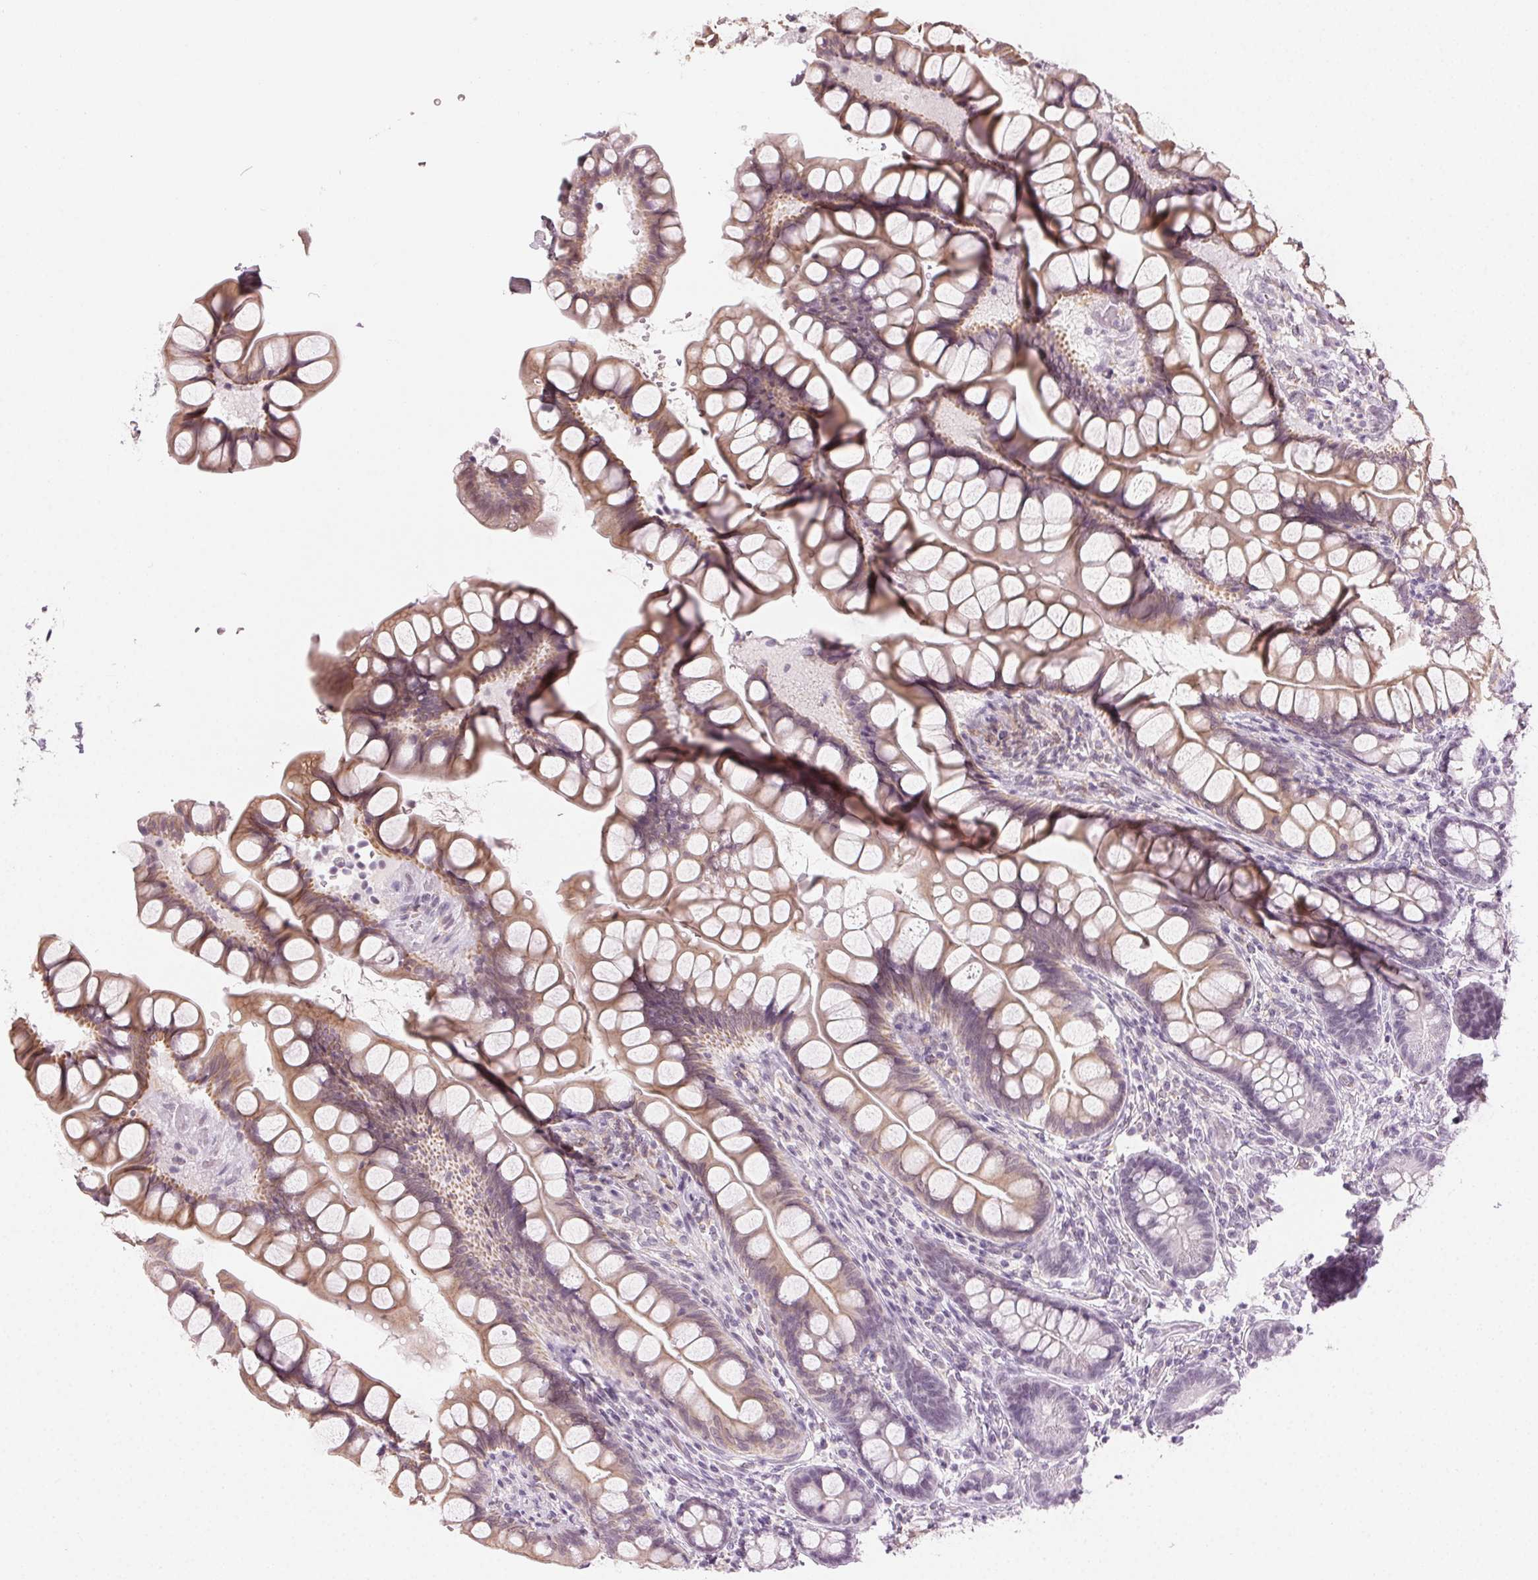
{"staining": {"intensity": "weak", "quantity": "25%-75%", "location": "cytoplasmic/membranous"}, "tissue": "small intestine", "cell_type": "Glandular cells", "image_type": "normal", "snomed": [{"axis": "morphology", "description": "Normal tissue, NOS"}, {"axis": "topography", "description": "Small intestine"}], "caption": "IHC histopathology image of benign small intestine: small intestine stained using immunohistochemistry (IHC) exhibits low levels of weak protein expression localized specifically in the cytoplasmic/membranous of glandular cells, appearing as a cytoplasmic/membranous brown color.", "gene": "AIF1L", "patient": {"sex": "male", "age": 70}}